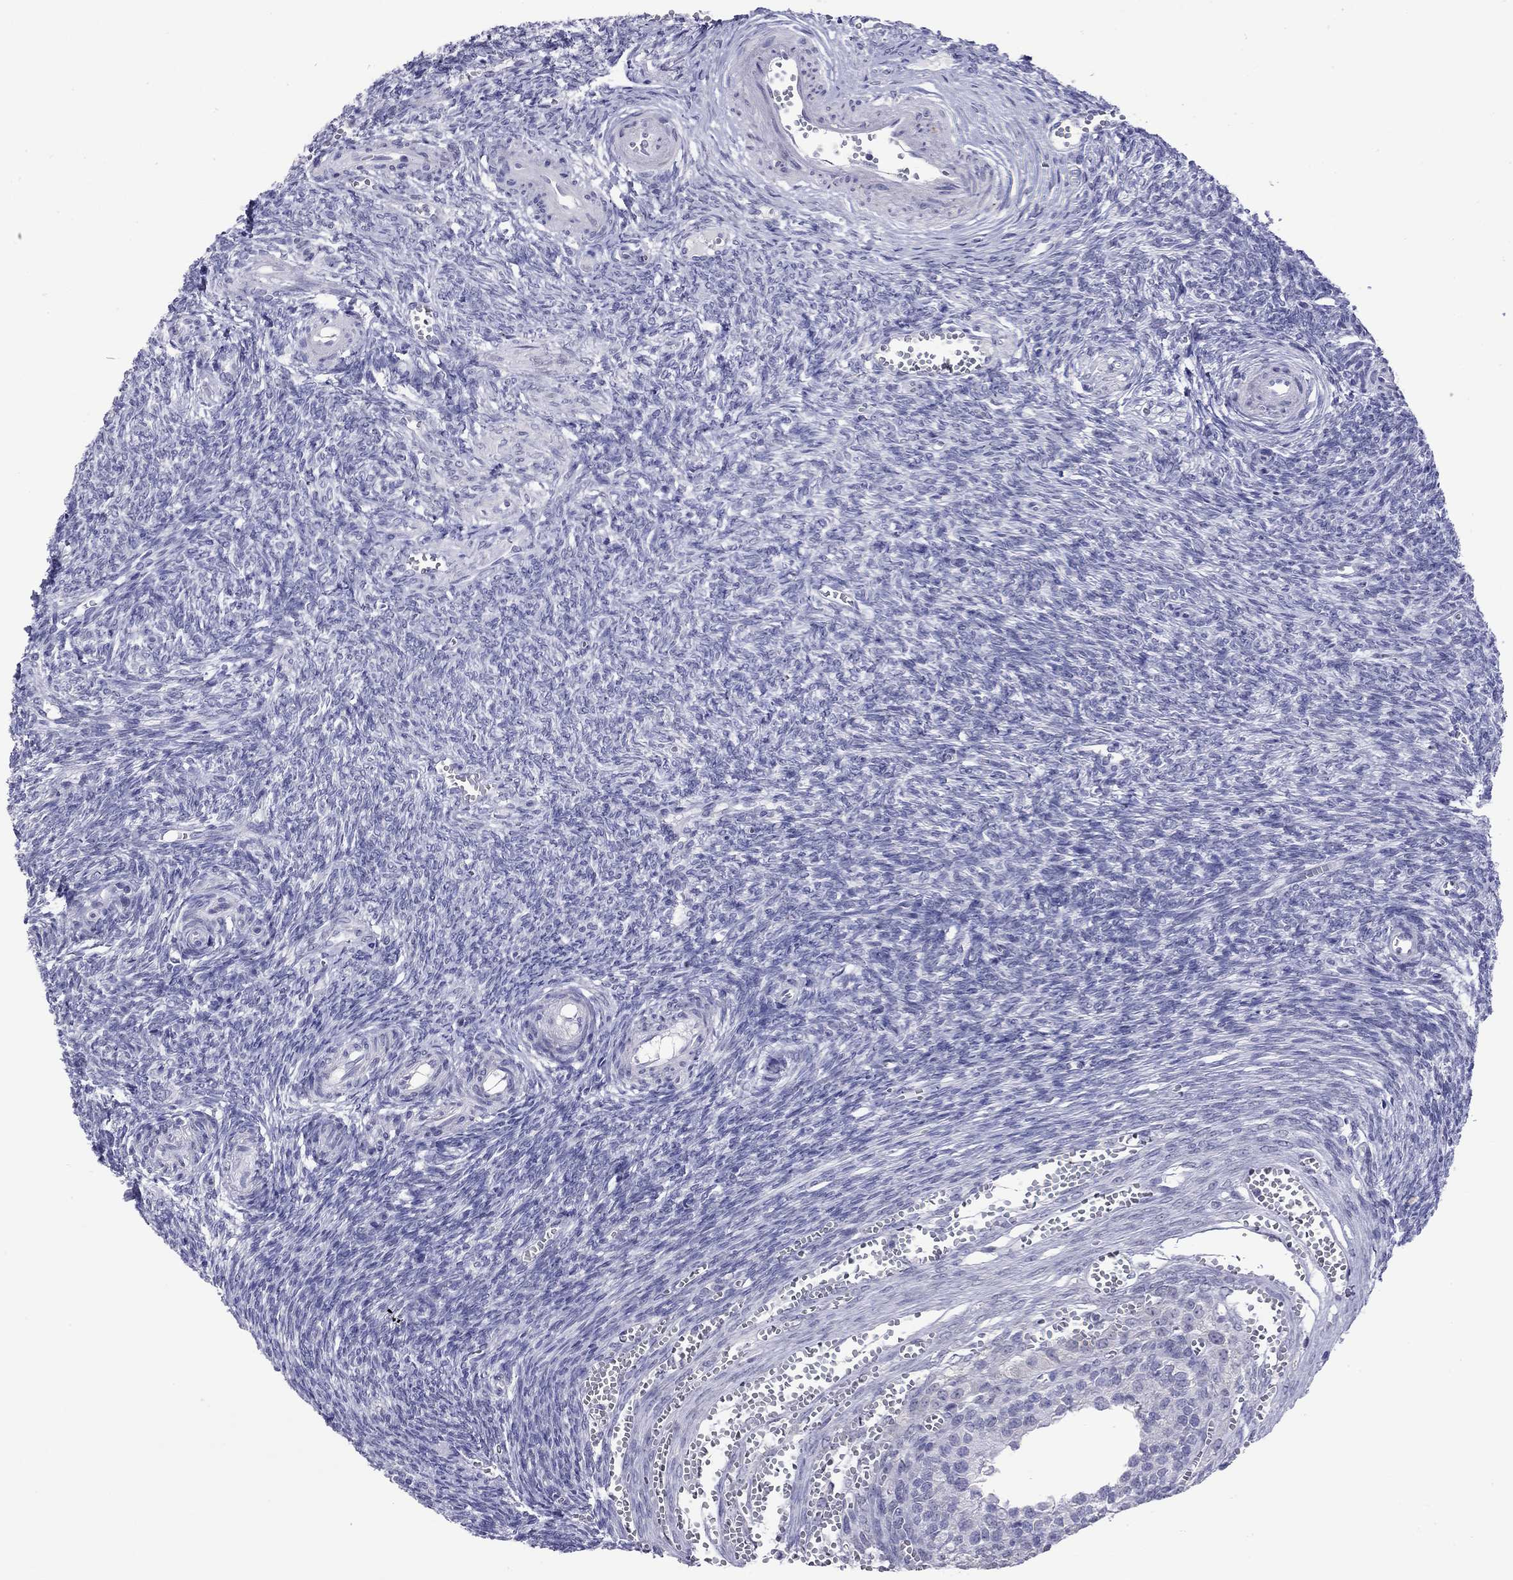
{"staining": {"intensity": "negative", "quantity": "none", "location": "none"}, "tissue": "ovary", "cell_type": "Follicle cells", "image_type": "normal", "snomed": [{"axis": "morphology", "description": "Normal tissue, NOS"}, {"axis": "topography", "description": "Ovary"}], "caption": "High magnification brightfield microscopy of unremarkable ovary stained with DAB (brown) and counterstained with hematoxylin (blue): follicle cells show no significant positivity.", "gene": "ARMC12", "patient": {"sex": "female", "age": 43}}